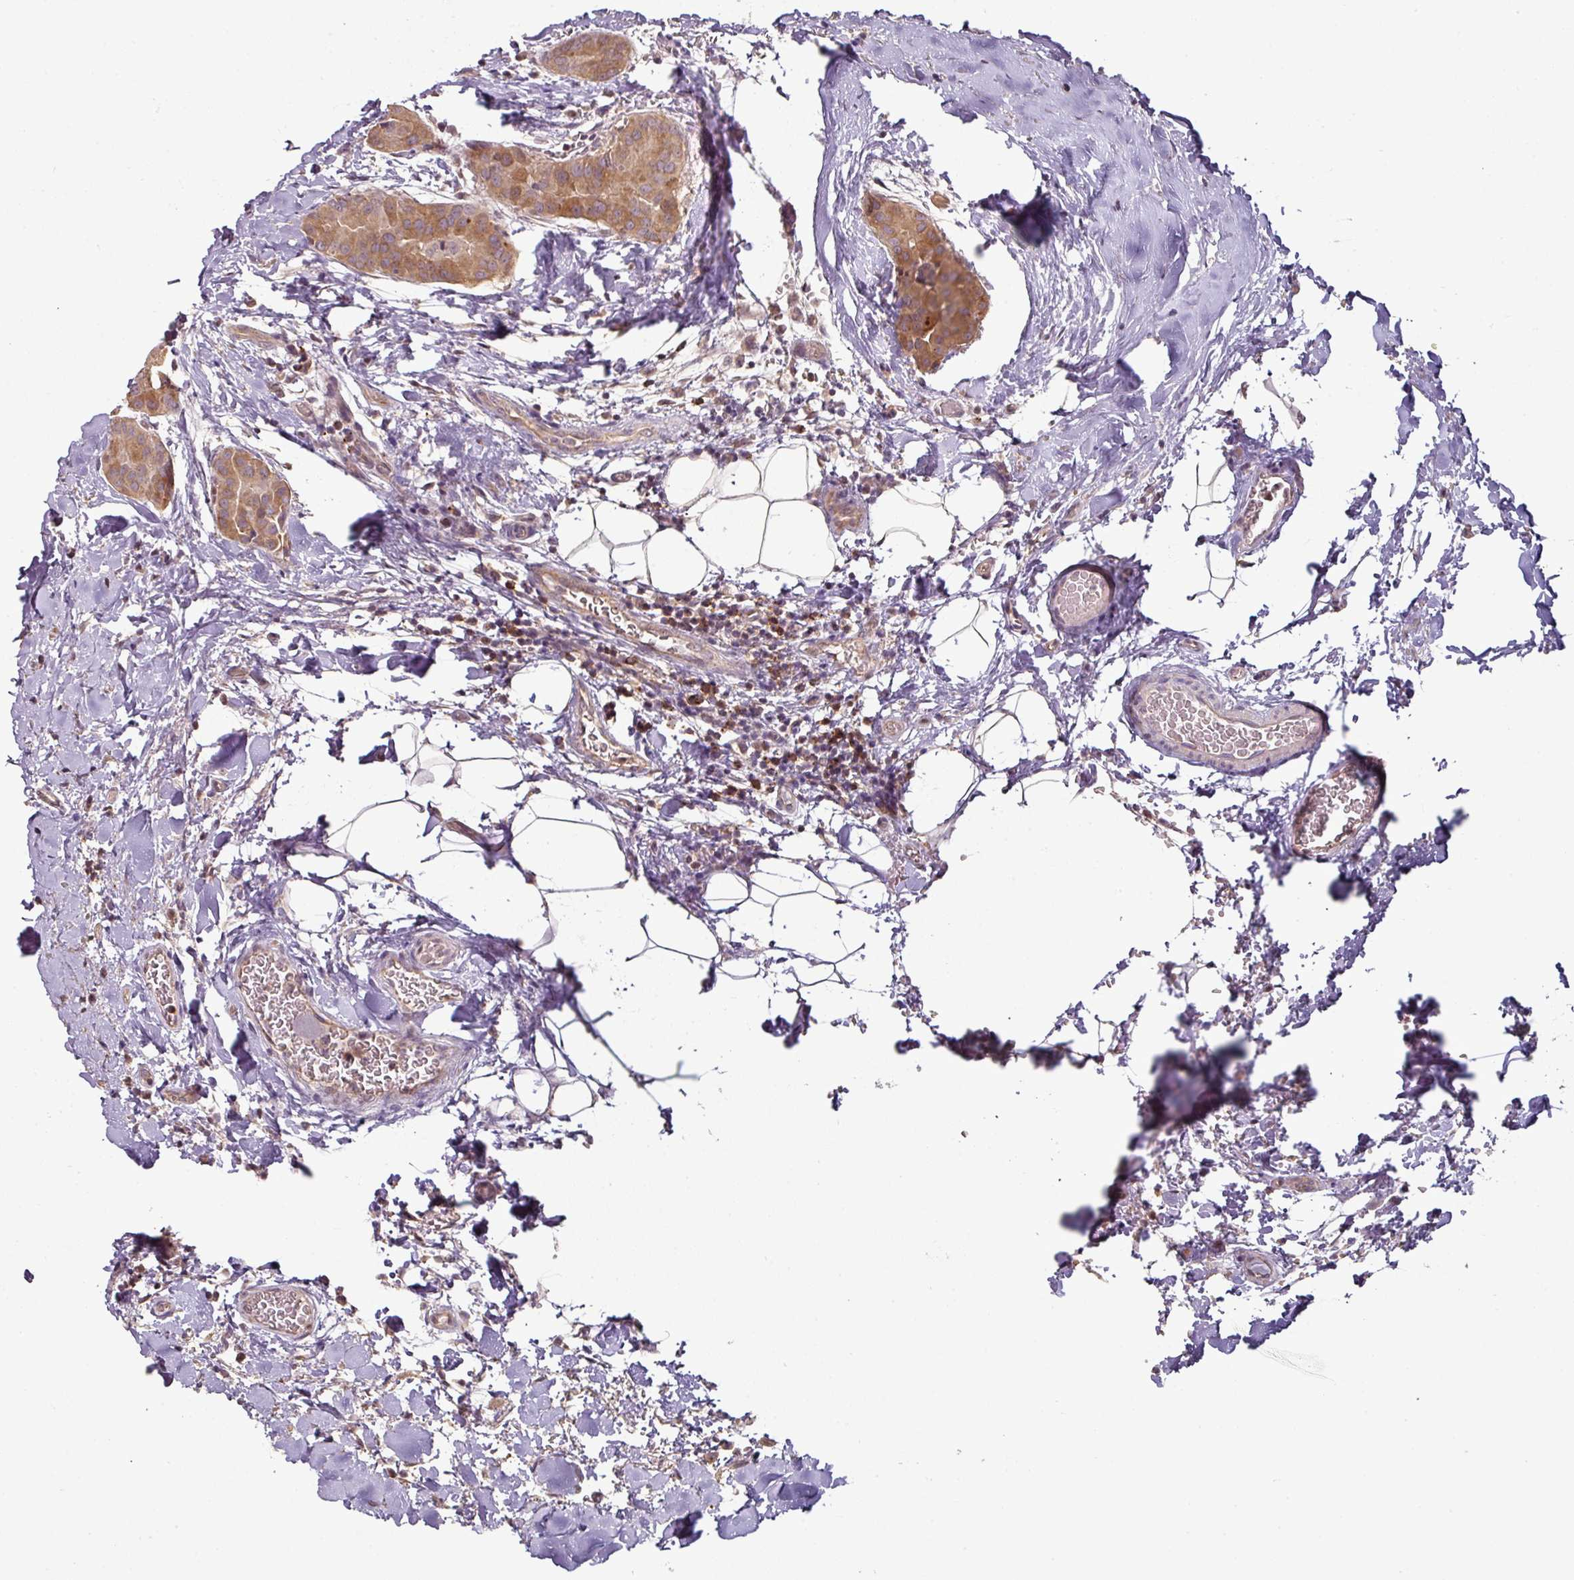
{"staining": {"intensity": "moderate", "quantity": ">75%", "location": "cytoplasmic/membranous"}, "tissue": "thyroid cancer", "cell_type": "Tumor cells", "image_type": "cancer", "snomed": [{"axis": "morphology", "description": "Papillary adenocarcinoma, NOS"}, {"axis": "topography", "description": "Thyroid gland"}], "caption": "Immunohistochemical staining of human papillary adenocarcinoma (thyroid) demonstrates medium levels of moderate cytoplasmic/membranous protein expression in about >75% of tumor cells.", "gene": "CXCR5", "patient": {"sex": "male", "age": 33}}